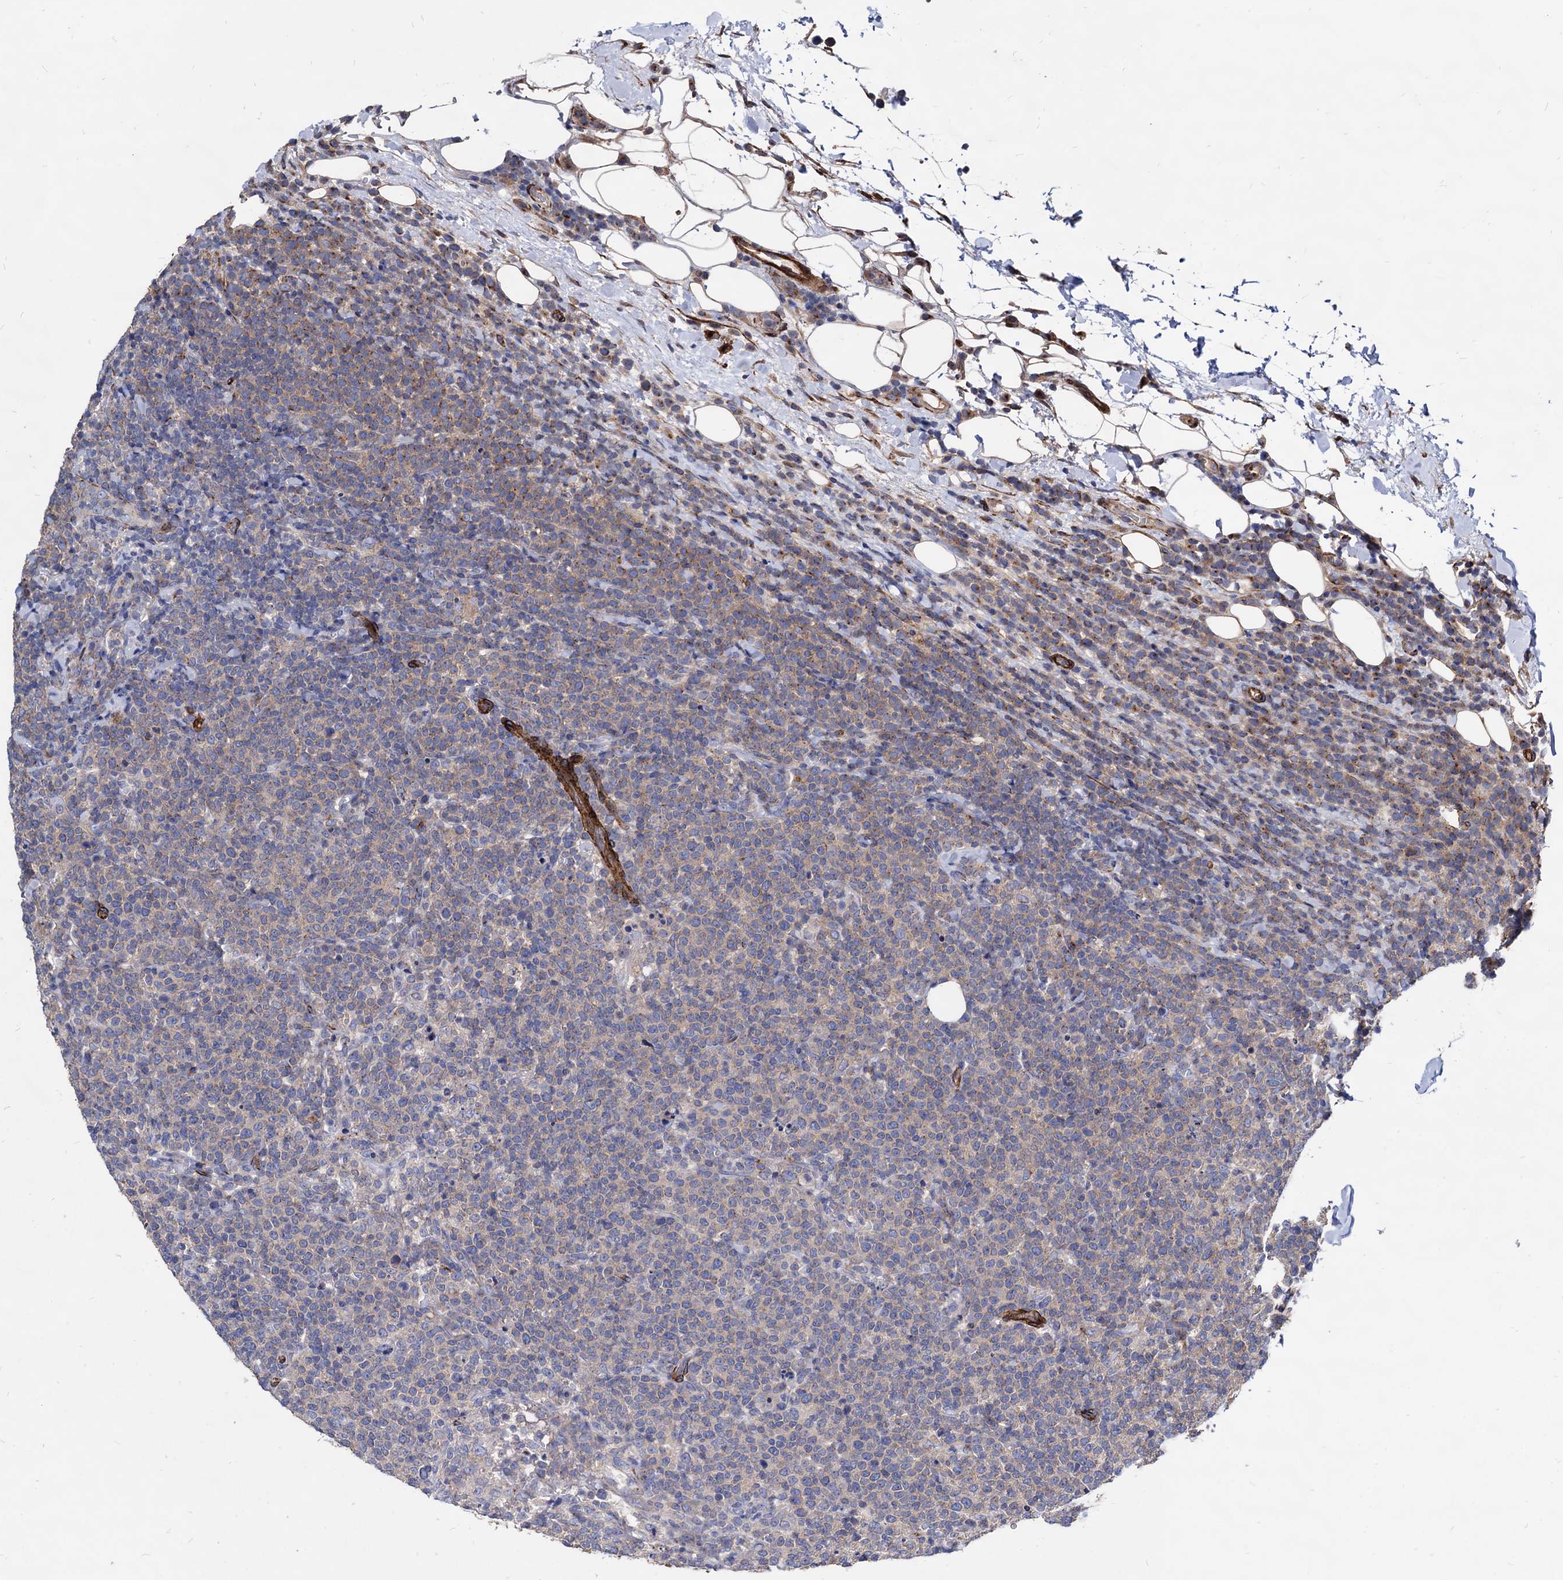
{"staining": {"intensity": "negative", "quantity": "none", "location": "none"}, "tissue": "lymphoma", "cell_type": "Tumor cells", "image_type": "cancer", "snomed": [{"axis": "morphology", "description": "Malignant lymphoma, non-Hodgkin's type, High grade"}, {"axis": "topography", "description": "Lymph node"}], "caption": "Micrograph shows no significant protein staining in tumor cells of malignant lymphoma, non-Hodgkin's type (high-grade). (IHC, brightfield microscopy, high magnification).", "gene": "WDR11", "patient": {"sex": "male", "age": 61}}